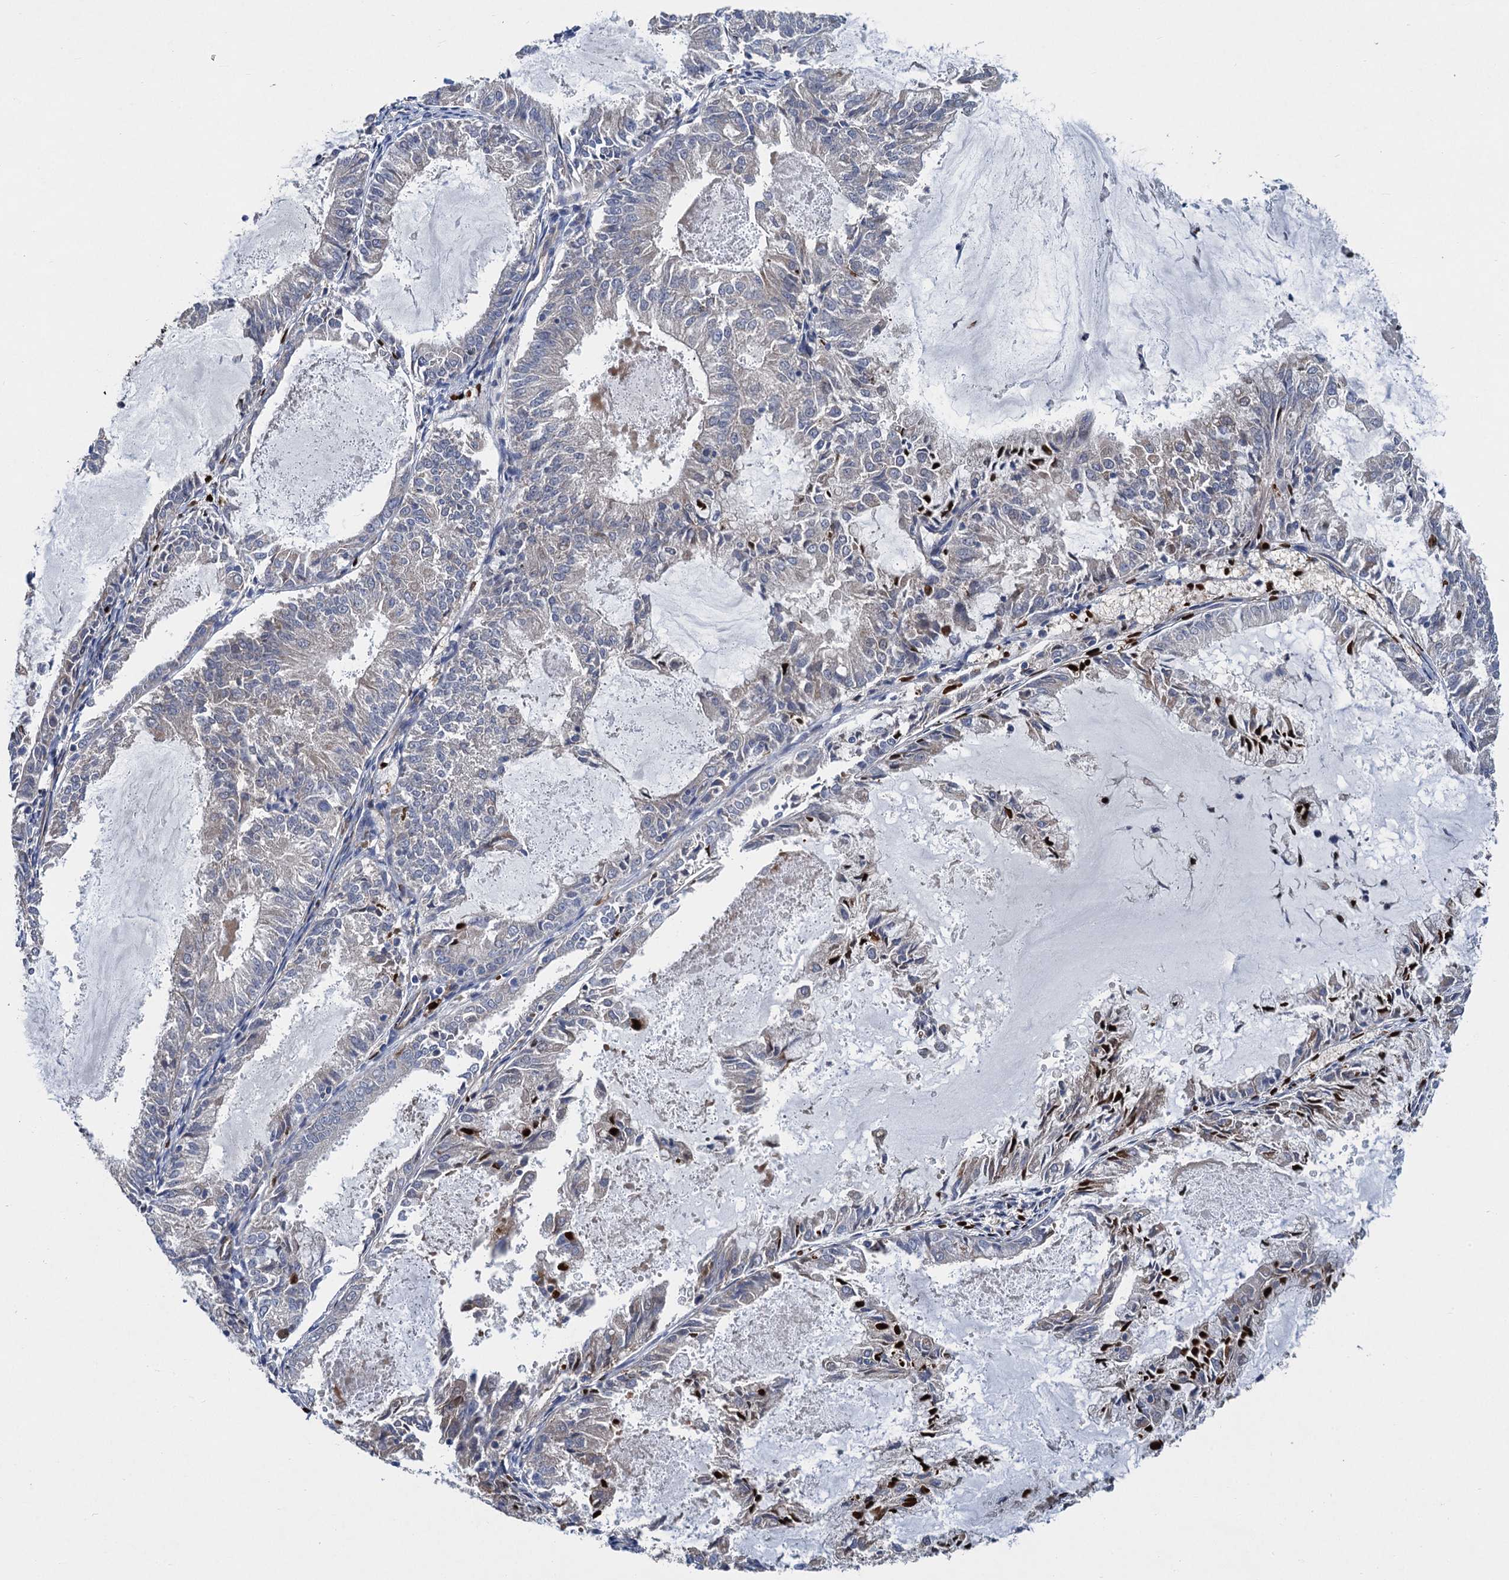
{"staining": {"intensity": "strong", "quantity": "<25%", "location": "nuclear"}, "tissue": "endometrial cancer", "cell_type": "Tumor cells", "image_type": "cancer", "snomed": [{"axis": "morphology", "description": "Adenocarcinoma, NOS"}, {"axis": "topography", "description": "Endometrium"}], "caption": "DAB (3,3'-diaminobenzidine) immunohistochemical staining of human adenocarcinoma (endometrial) reveals strong nuclear protein expression in about <25% of tumor cells.", "gene": "PJA2", "patient": {"sex": "female", "age": 57}}